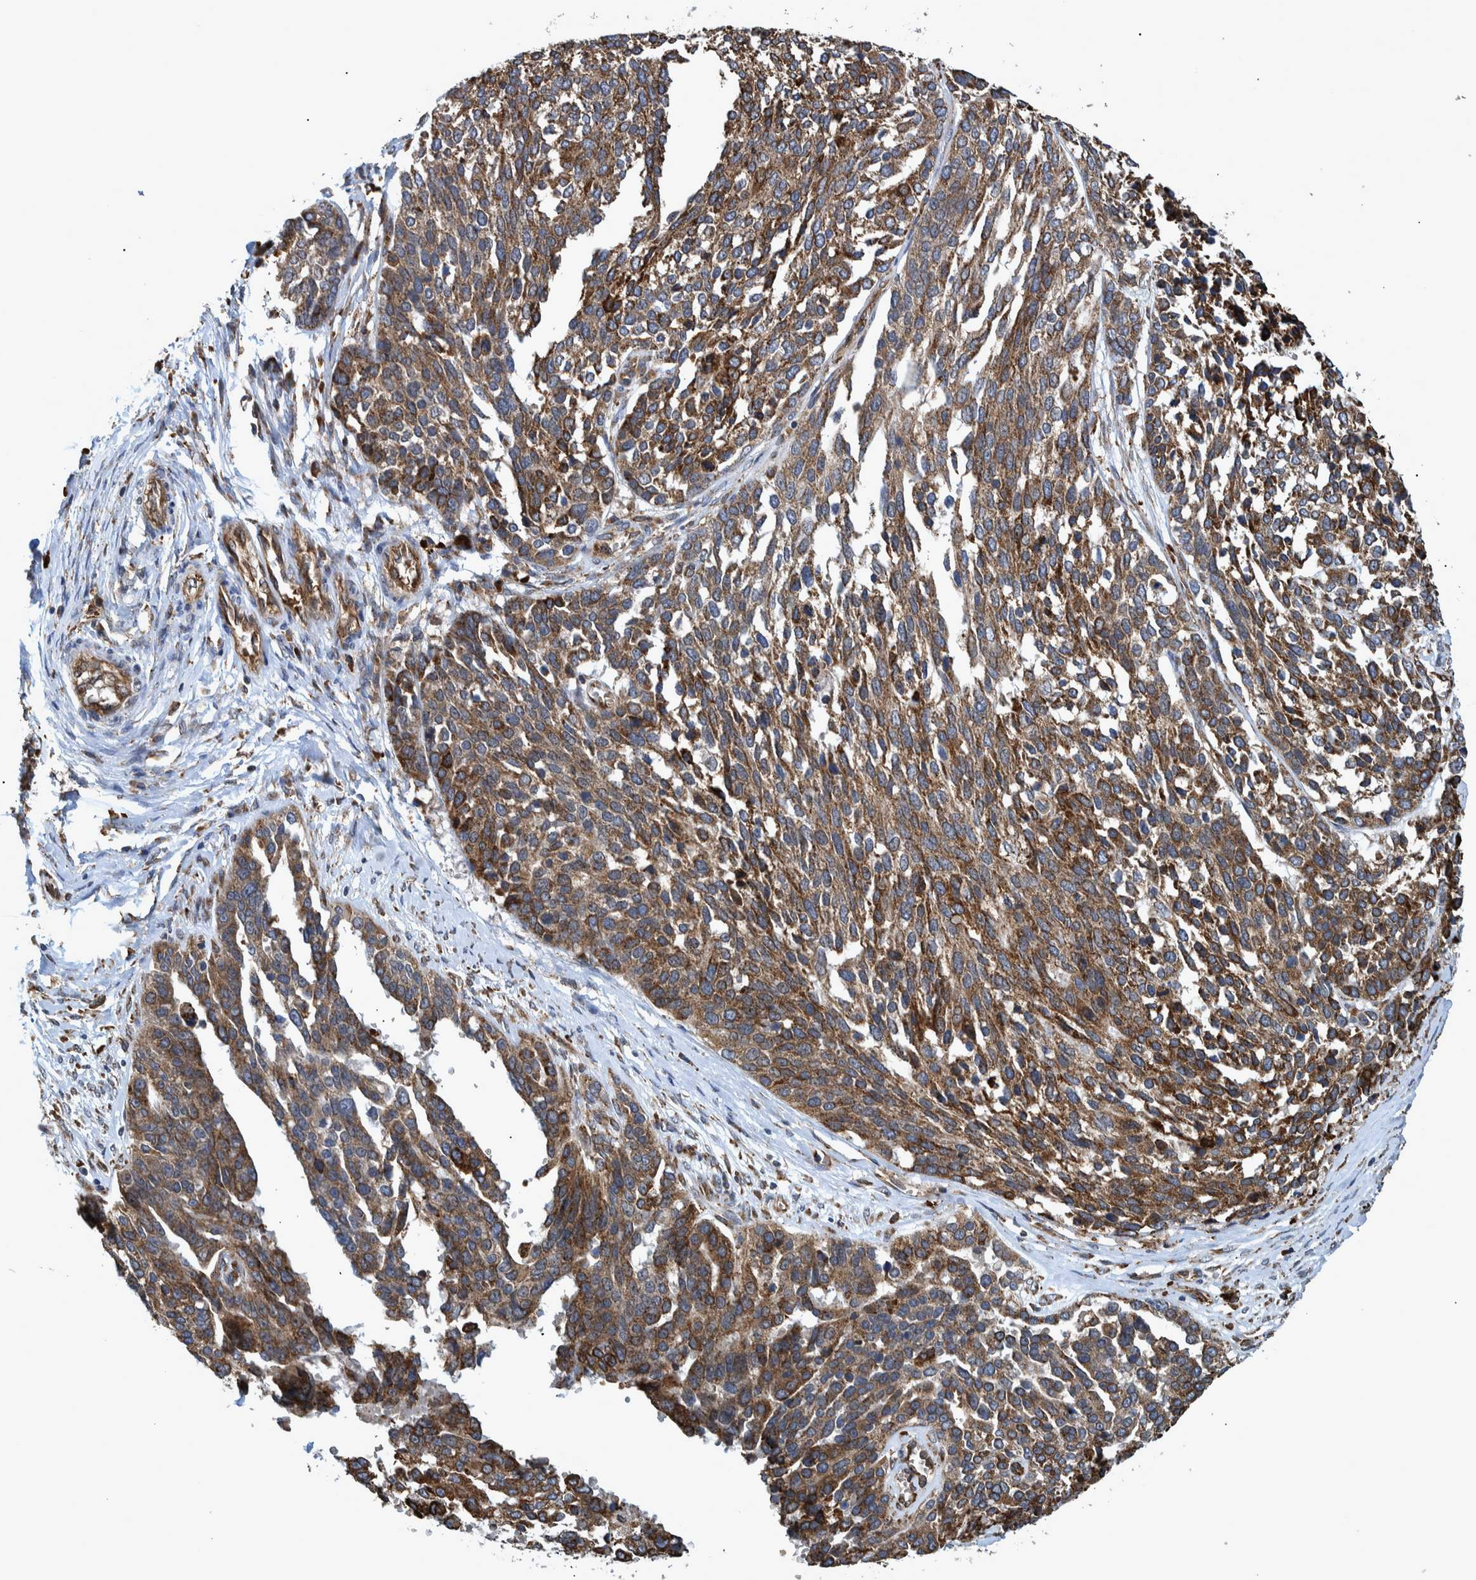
{"staining": {"intensity": "moderate", "quantity": ">75%", "location": "cytoplasmic/membranous"}, "tissue": "ovarian cancer", "cell_type": "Tumor cells", "image_type": "cancer", "snomed": [{"axis": "morphology", "description": "Cystadenocarcinoma, serous, NOS"}, {"axis": "topography", "description": "Ovary"}], "caption": "An image of serous cystadenocarcinoma (ovarian) stained for a protein reveals moderate cytoplasmic/membranous brown staining in tumor cells. (DAB (3,3'-diaminobenzidine) = brown stain, brightfield microscopy at high magnification).", "gene": "SPAG5", "patient": {"sex": "female", "age": 44}}